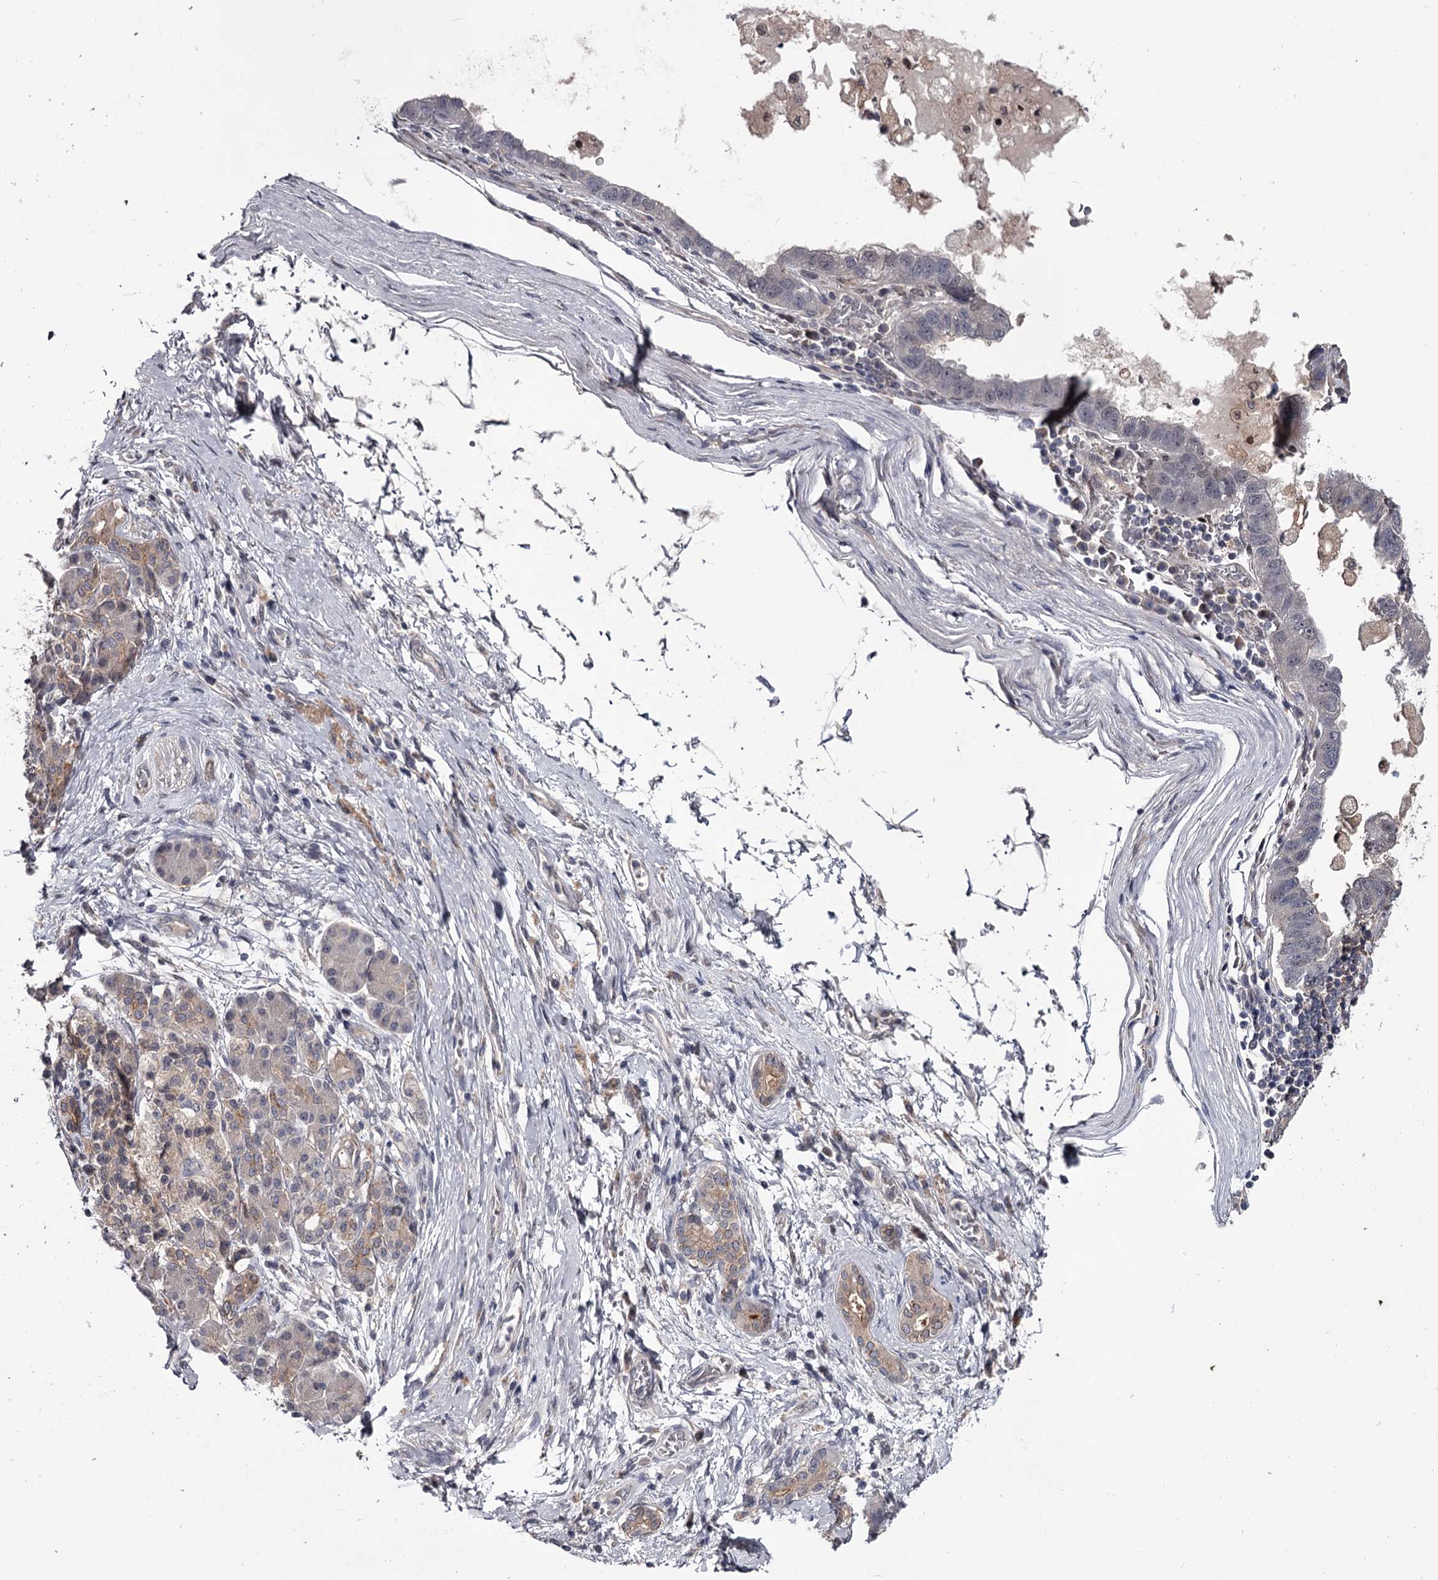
{"staining": {"intensity": "negative", "quantity": "none", "location": "none"}, "tissue": "pancreatic cancer", "cell_type": "Tumor cells", "image_type": "cancer", "snomed": [{"axis": "morphology", "description": "Adenocarcinoma, NOS"}, {"axis": "topography", "description": "Pancreas"}], "caption": "Tumor cells are negative for brown protein staining in pancreatic adenocarcinoma. (DAB (3,3'-diaminobenzidine) immunohistochemistry (IHC), high magnification).", "gene": "DAO", "patient": {"sex": "female", "age": 61}}